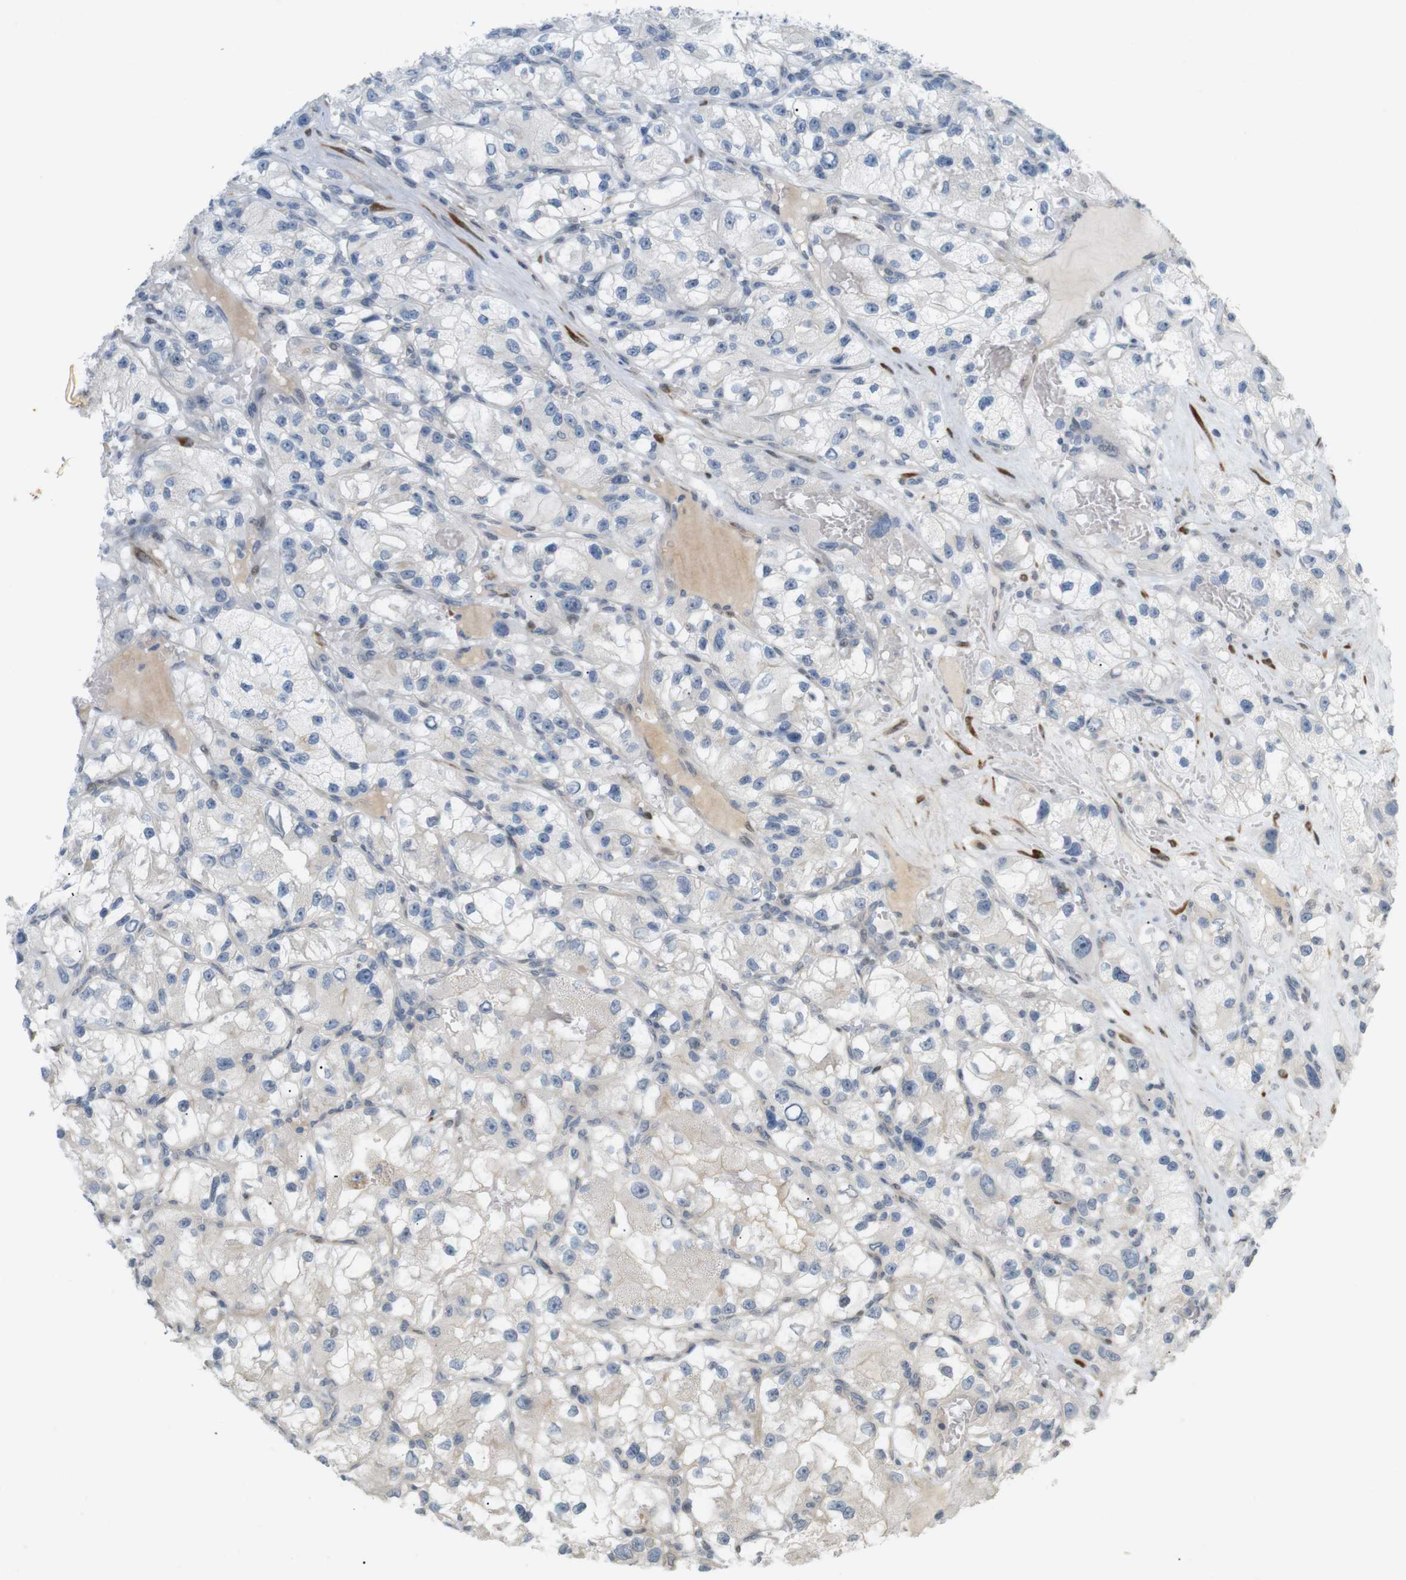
{"staining": {"intensity": "negative", "quantity": "none", "location": "none"}, "tissue": "renal cancer", "cell_type": "Tumor cells", "image_type": "cancer", "snomed": [{"axis": "morphology", "description": "Adenocarcinoma, NOS"}, {"axis": "topography", "description": "Kidney"}], "caption": "Renal adenocarcinoma stained for a protein using immunohistochemistry shows no staining tumor cells.", "gene": "PPP1R14A", "patient": {"sex": "female", "age": 57}}